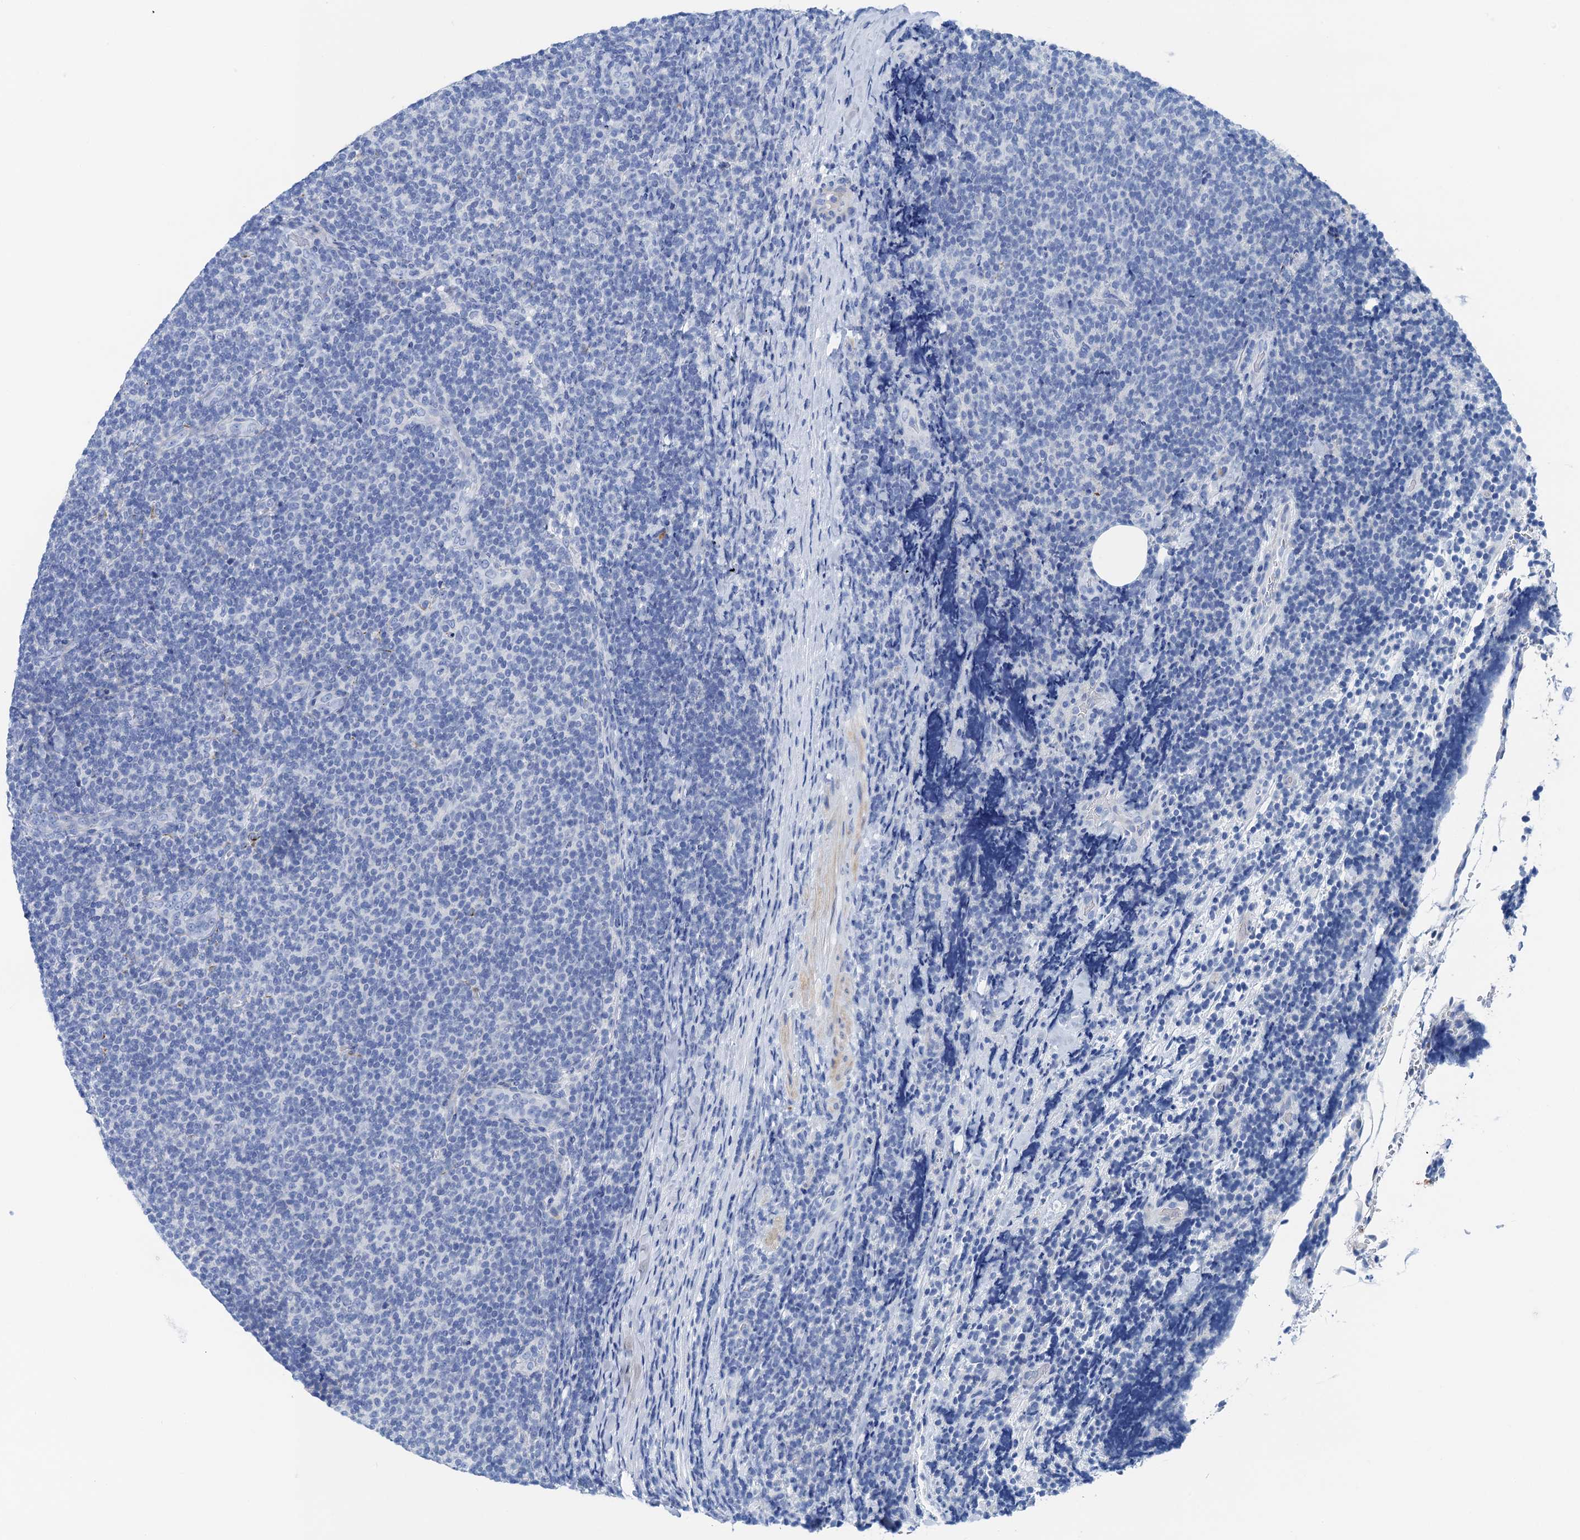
{"staining": {"intensity": "negative", "quantity": "none", "location": "none"}, "tissue": "lymphoma", "cell_type": "Tumor cells", "image_type": "cancer", "snomed": [{"axis": "morphology", "description": "Malignant lymphoma, non-Hodgkin's type, Low grade"}, {"axis": "topography", "description": "Lymph node"}], "caption": "Immunohistochemical staining of human lymphoma exhibits no significant staining in tumor cells.", "gene": "NLRP10", "patient": {"sex": "male", "age": 66}}